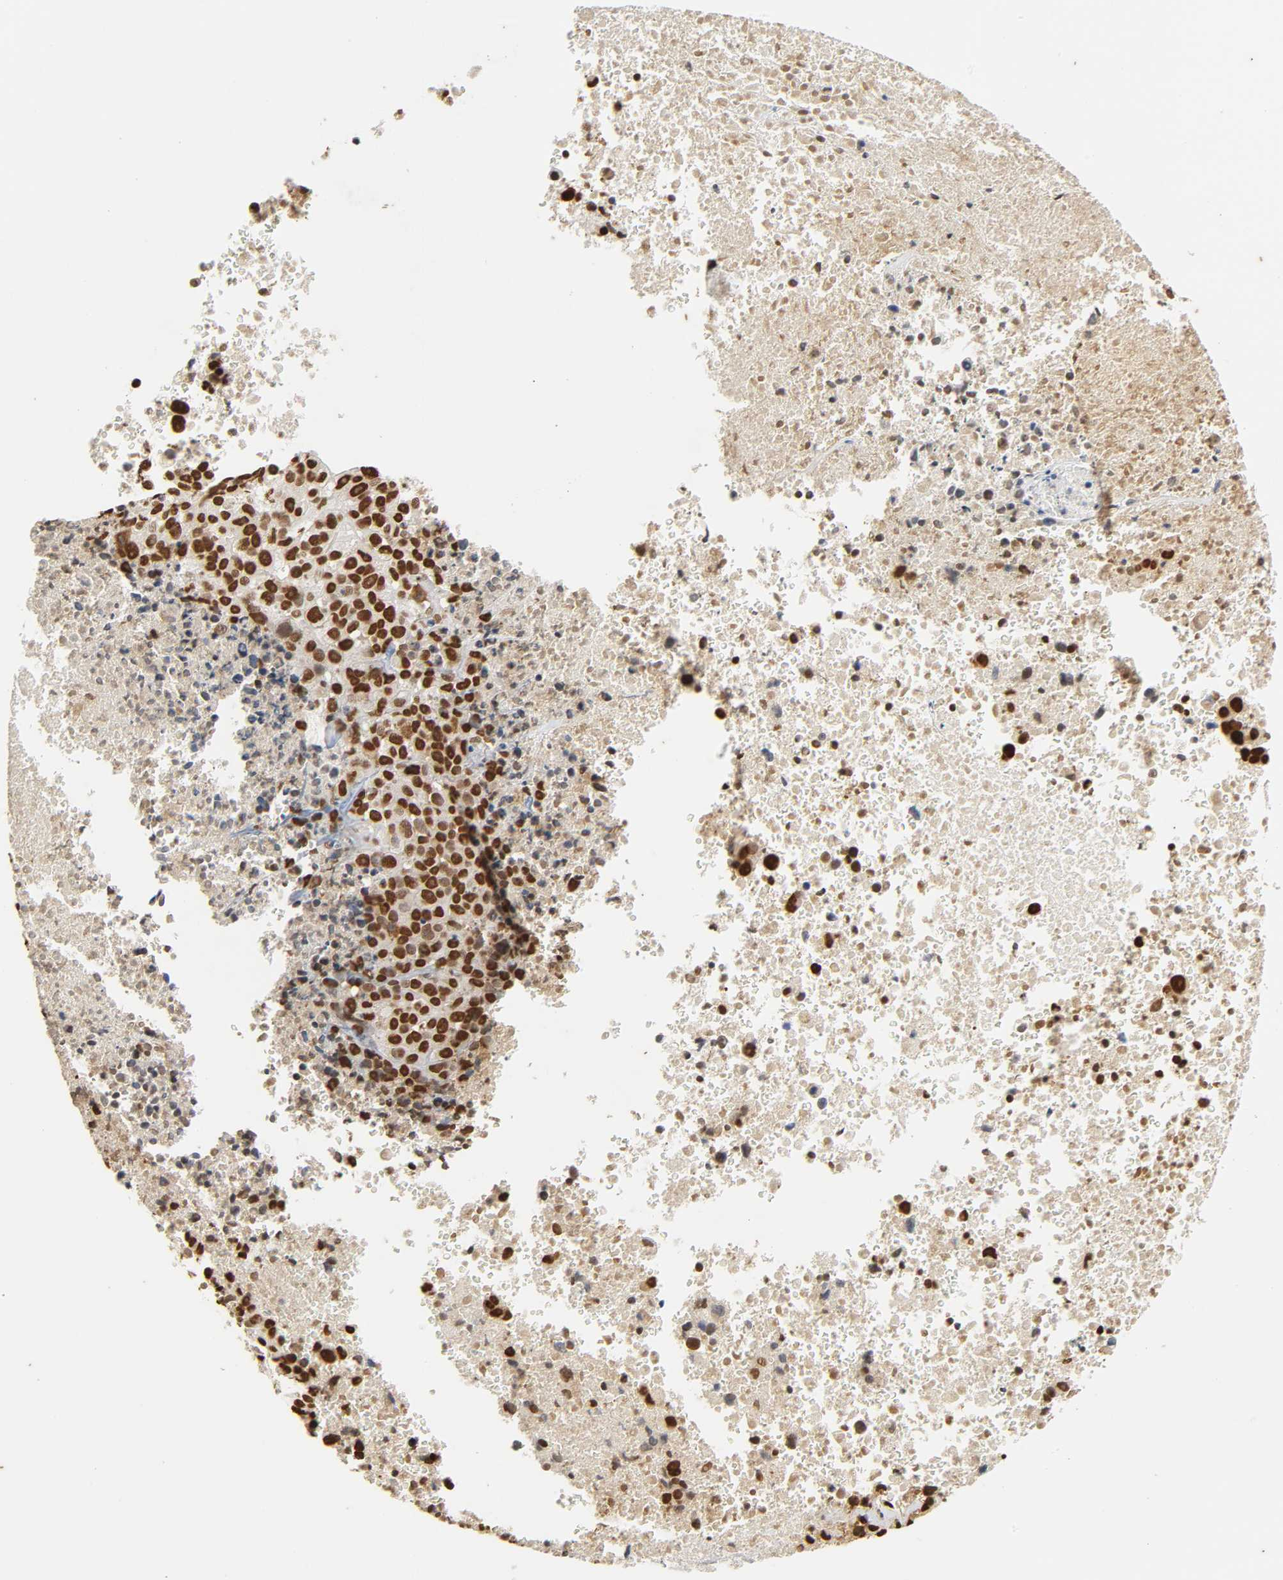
{"staining": {"intensity": "strong", "quantity": ">75%", "location": "nuclear"}, "tissue": "melanoma", "cell_type": "Tumor cells", "image_type": "cancer", "snomed": [{"axis": "morphology", "description": "Malignant melanoma, Metastatic site"}, {"axis": "topography", "description": "Cerebral cortex"}], "caption": "Human malignant melanoma (metastatic site) stained with a brown dye shows strong nuclear positive positivity in about >75% of tumor cells.", "gene": "HNRNPC", "patient": {"sex": "female", "age": 52}}